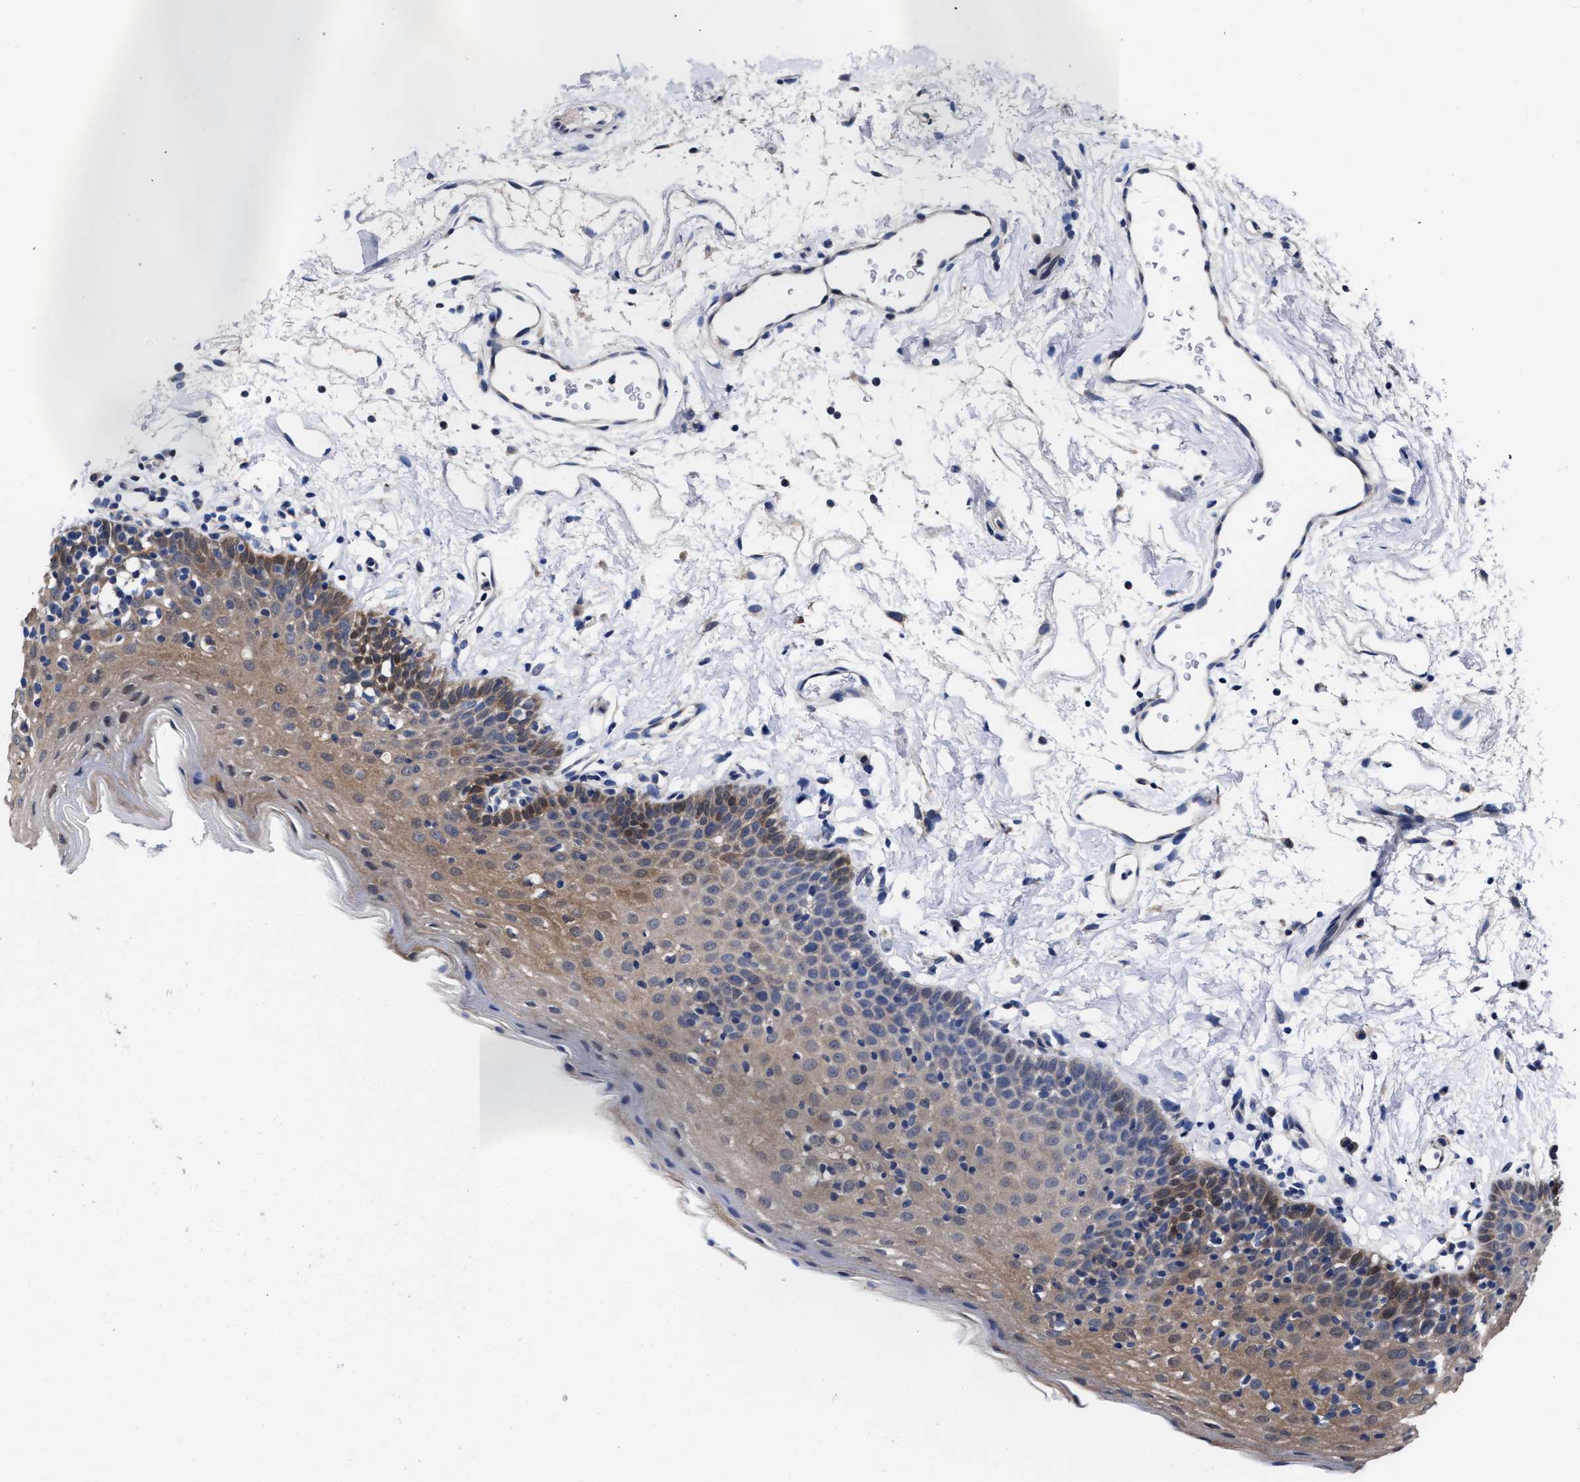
{"staining": {"intensity": "moderate", "quantity": "25%-75%", "location": "cytoplasmic/membranous,nuclear"}, "tissue": "oral mucosa", "cell_type": "Squamous epithelial cells", "image_type": "normal", "snomed": [{"axis": "morphology", "description": "Normal tissue, NOS"}, {"axis": "topography", "description": "Oral tissue"}], "caption": "Immunohistochemistry (IHC) staining of benign oral mucosa, which demonstrates medium levels of moderate cytoplasmic/membranous,nuclear positivity in about 25%-75% of squamous epithelial cells indicating moderate cytoplasmic/membranous,nuclear protein expression. The staining was performed using DAB (3,3'-diaminobenzidine) (brown) for protein detection and nuclei were counterstained in hematoxylin (blue).", "gene": "TXNDC17", "patient": {"sex": "male", "age": 66}}